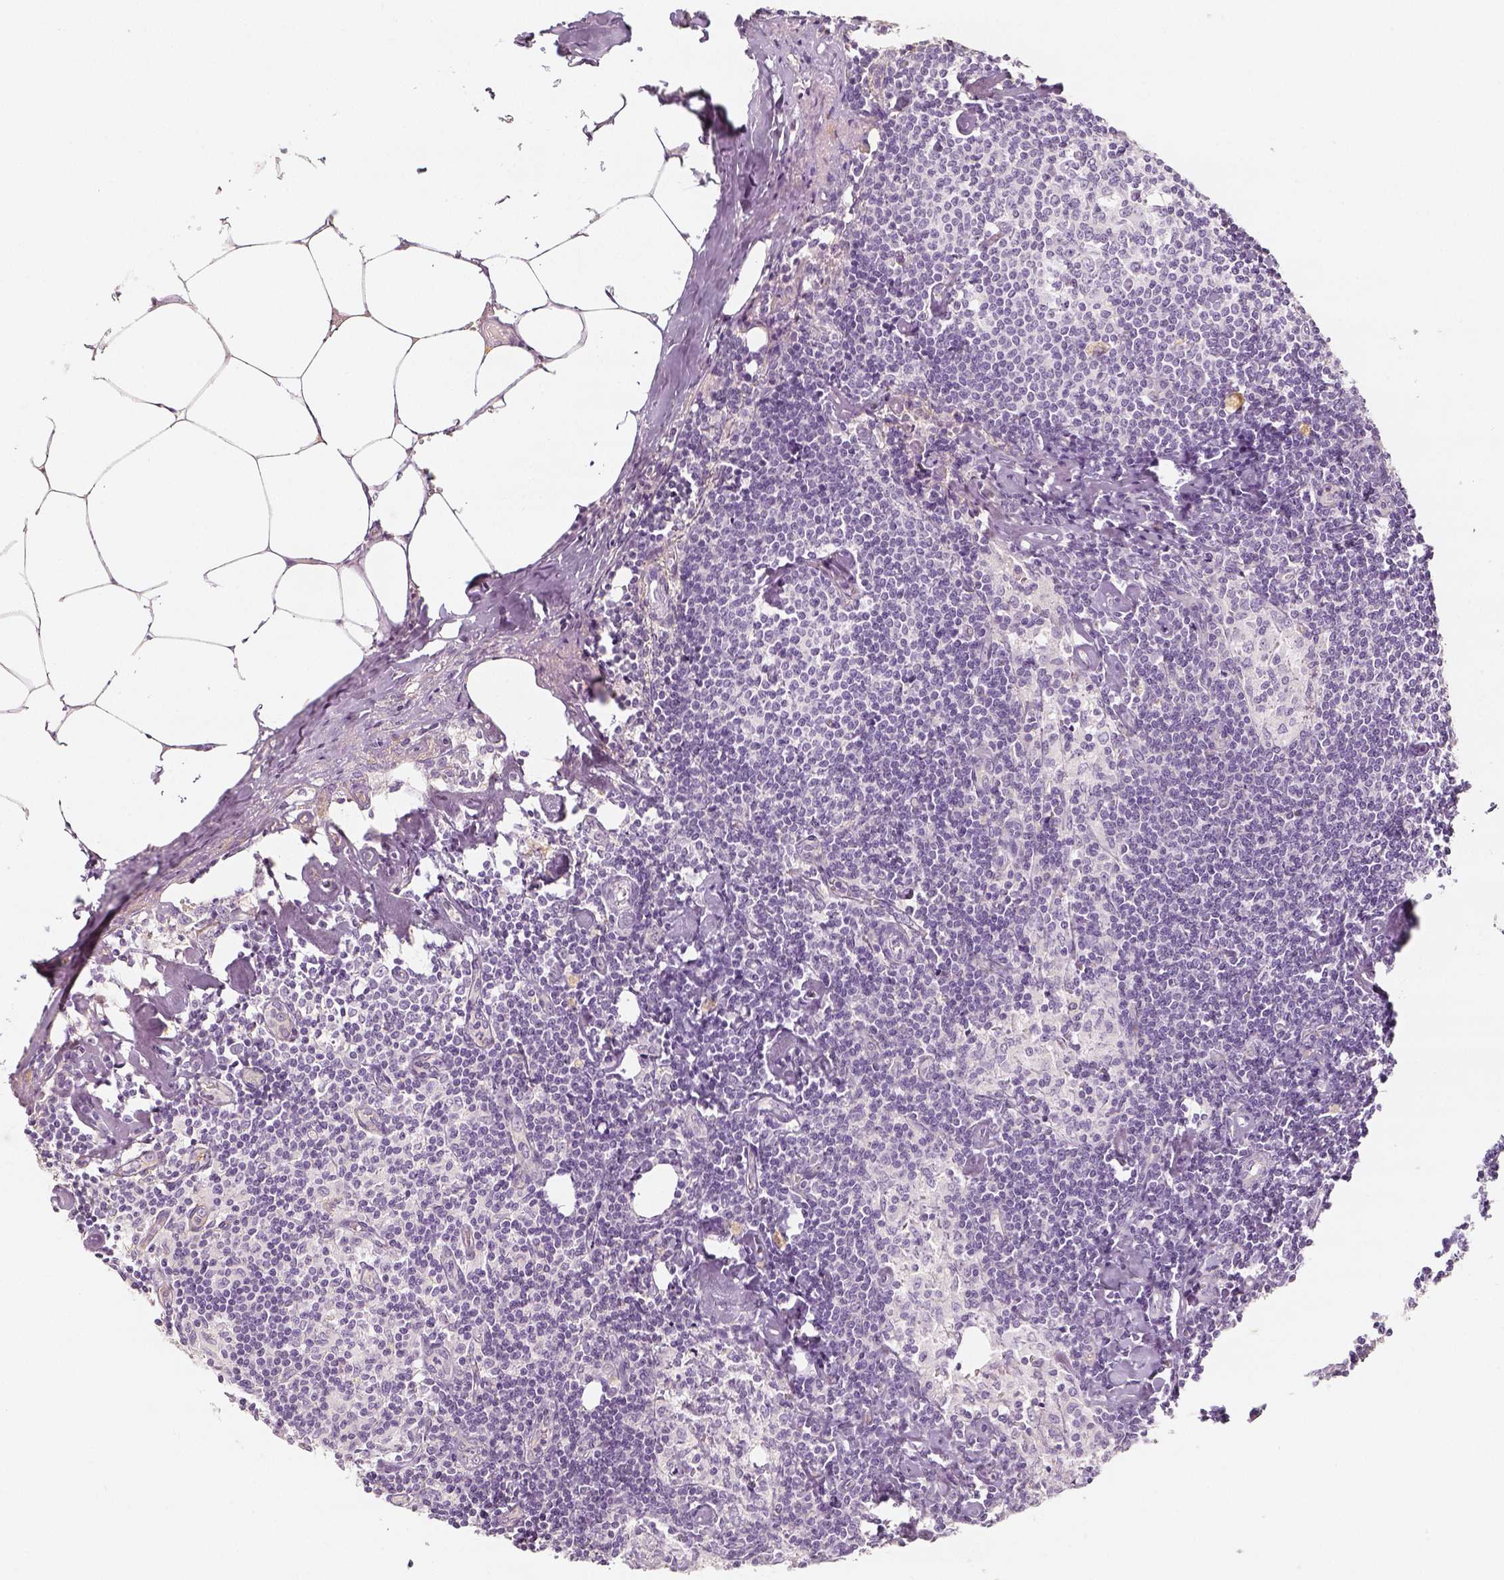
{"staining": {"intensity": "negative", "quantity": "none", "location": "none"}, "tissue": "lymph node", "cell_type": "Germinal center cells", "image_type": "normal", "snomed": [{"axis": "morphology", "description": "Normal tissue, NOS"}, {"axis": "topography", "description": "Lymph node"}], "caption": "Immunohistochemistry photomicrograph of unremarkable lymph node: lymph node stained with DAB shows no significant protein positivity in germinal center cells. (Stains: DAB immunohistochemistry (IHC) with hematoxylin counter stain, Microscopy: brightfield microscopy at high magnification).", "gene": "THY1", "patient": {"sex": "female", "age": 69}}